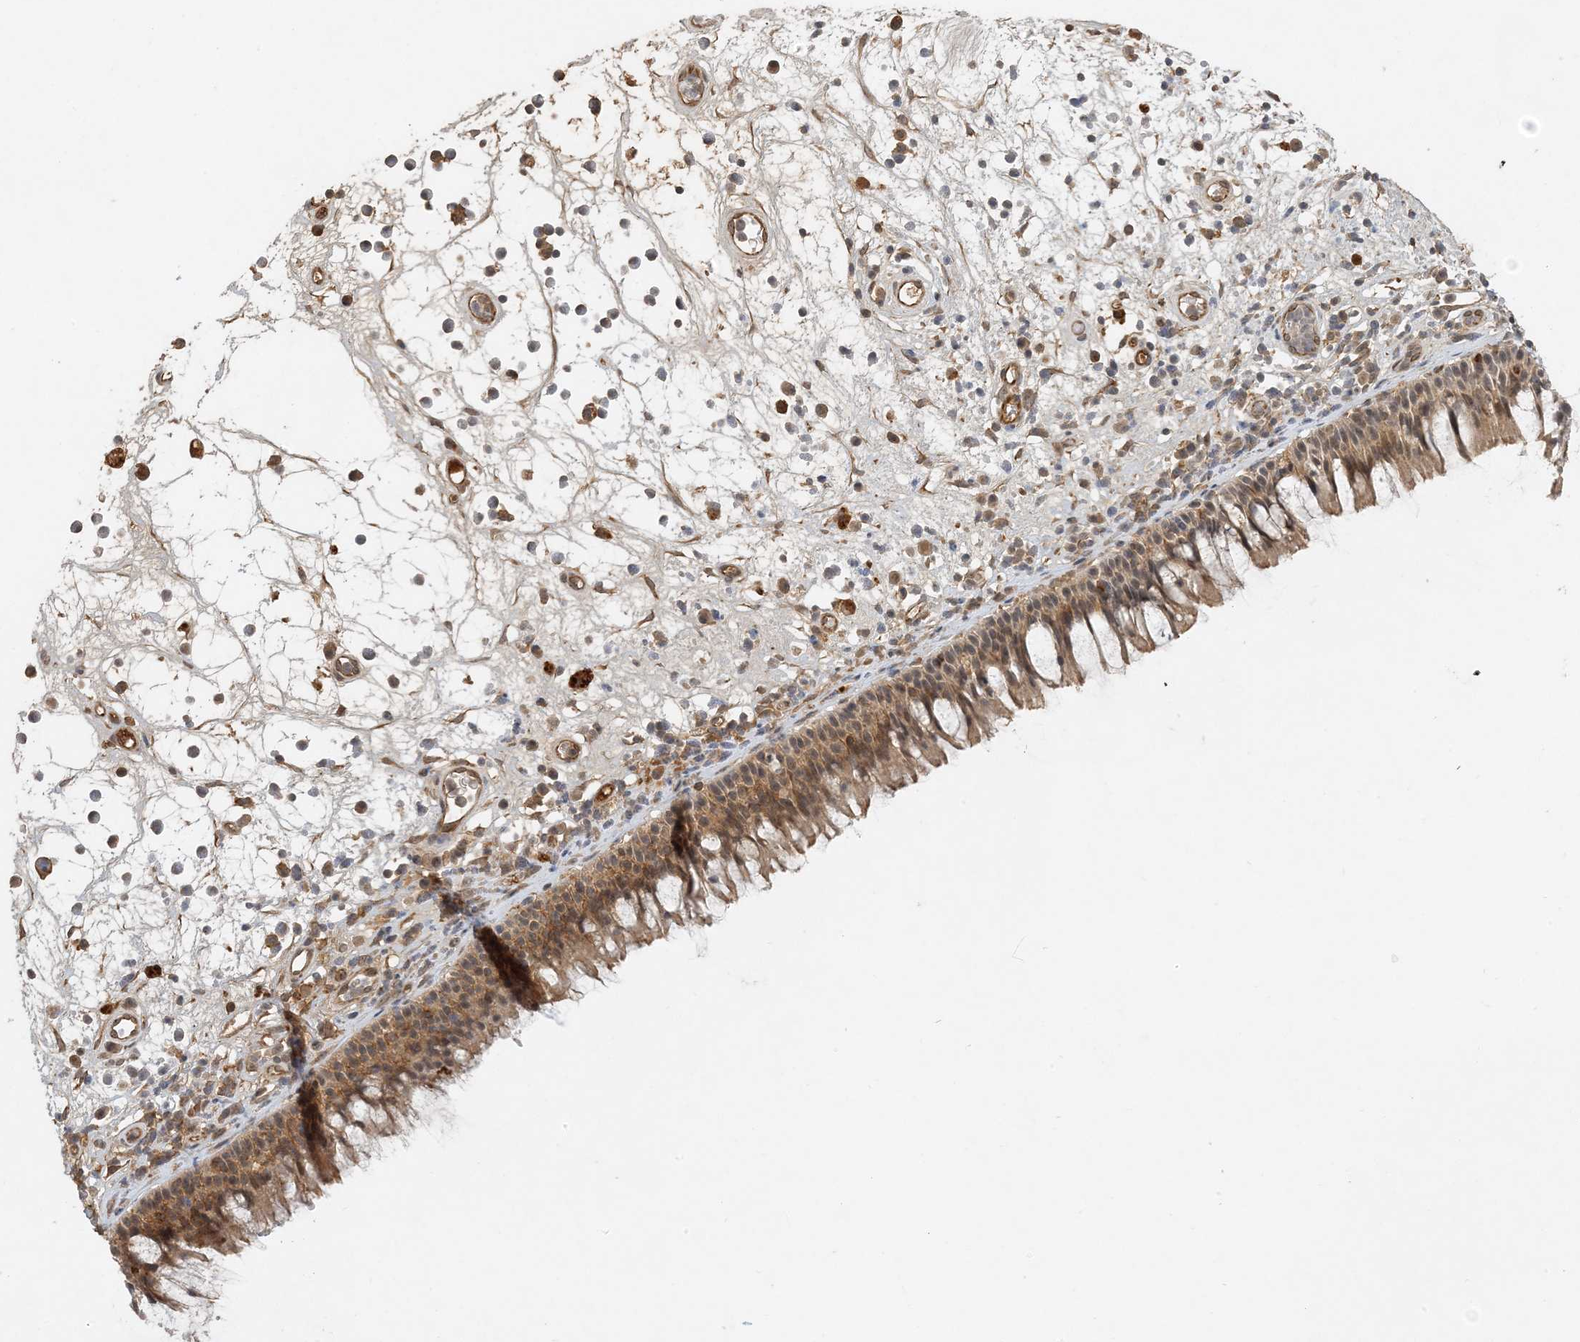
{"staining": {"intensity": "moderate", "quantity": ">75%", "location": "cytoplasmic/membranous,nuclear"}, "tissue": "nasopharynx", "cell_type": "Respiratory epithelial cells", "image_type": "normal", "snomed": [{"axis": "morphology", "description": "Normal tissue, NOS"}, {"axis": "morphology", "description": "Inflammation, NOS"}, {"axis": "morphology", "description": "Malignant melanoma, Metastatic site"}, {"axis": "topography", "description": "Nasopharynx"}], "caption": "Nasopharynx stained with a brown dye displays moderate cytoplasmic/membranous,nuclear positive staining in about >75% of respiratory epithelial cells.", "gene": "ZCCHC4", "patient": {"sex": "male", "age": 70}}